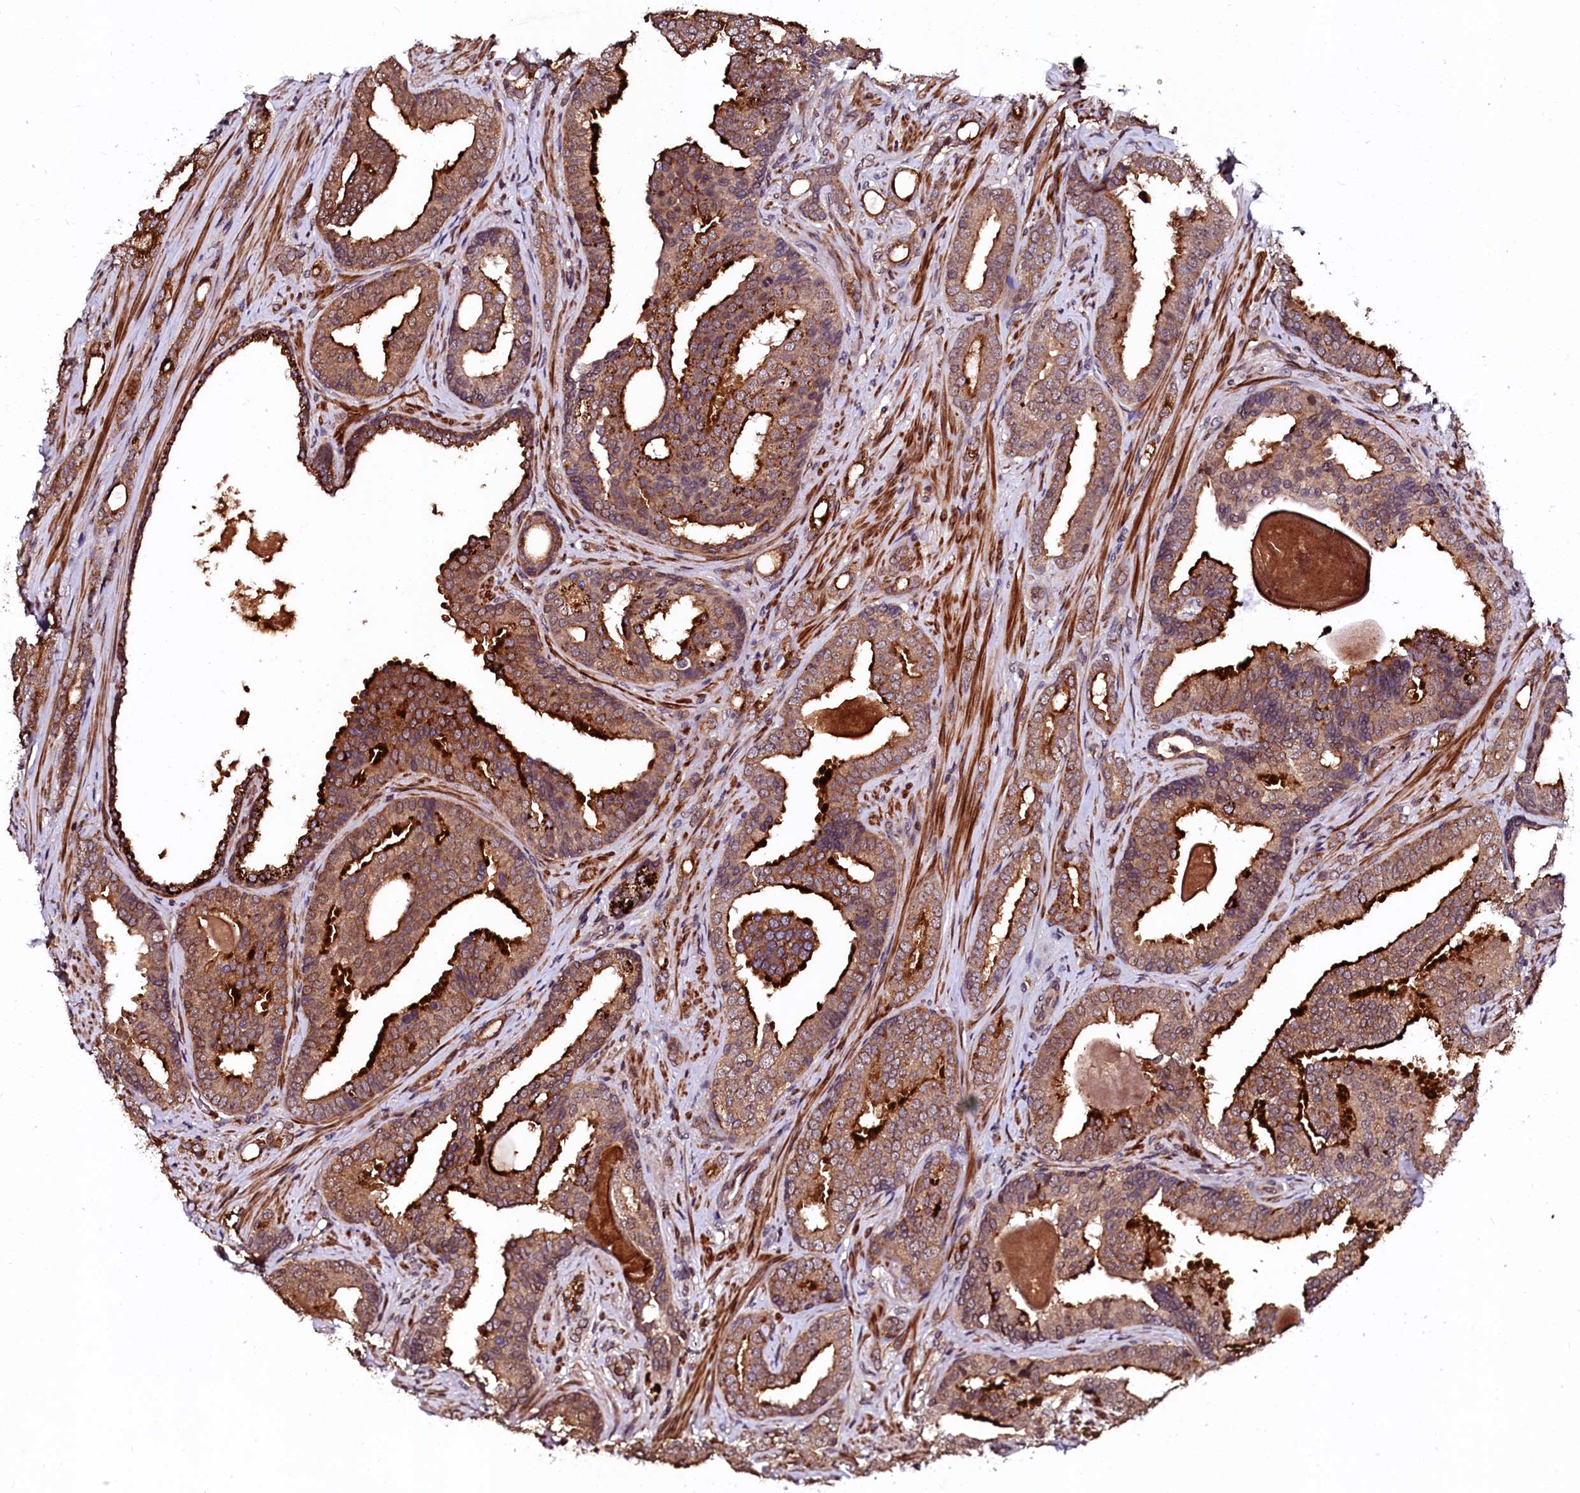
{"staining": {"intensity": "strong", "quantity": ">75%", "location": "cytoplasmic/membranous"}, "tissue": "prostate cancer", "cell_type": "Tumor cells", "image_type": "cancer", "snomed": [{"axis": "morphology", "description": "Adenocarcinoma, High grade"}, {"axis": "topography", "description": "Prostate"}], "caption": "Prostate adenocarcinoma (high-grade) stained for a protein (brown) reveals strong cytoplasmic/membranous positive positivity in about >75% of tumor cells.", "gene": "N4BP1", "patient": {"sex": "male", "age": 63}}